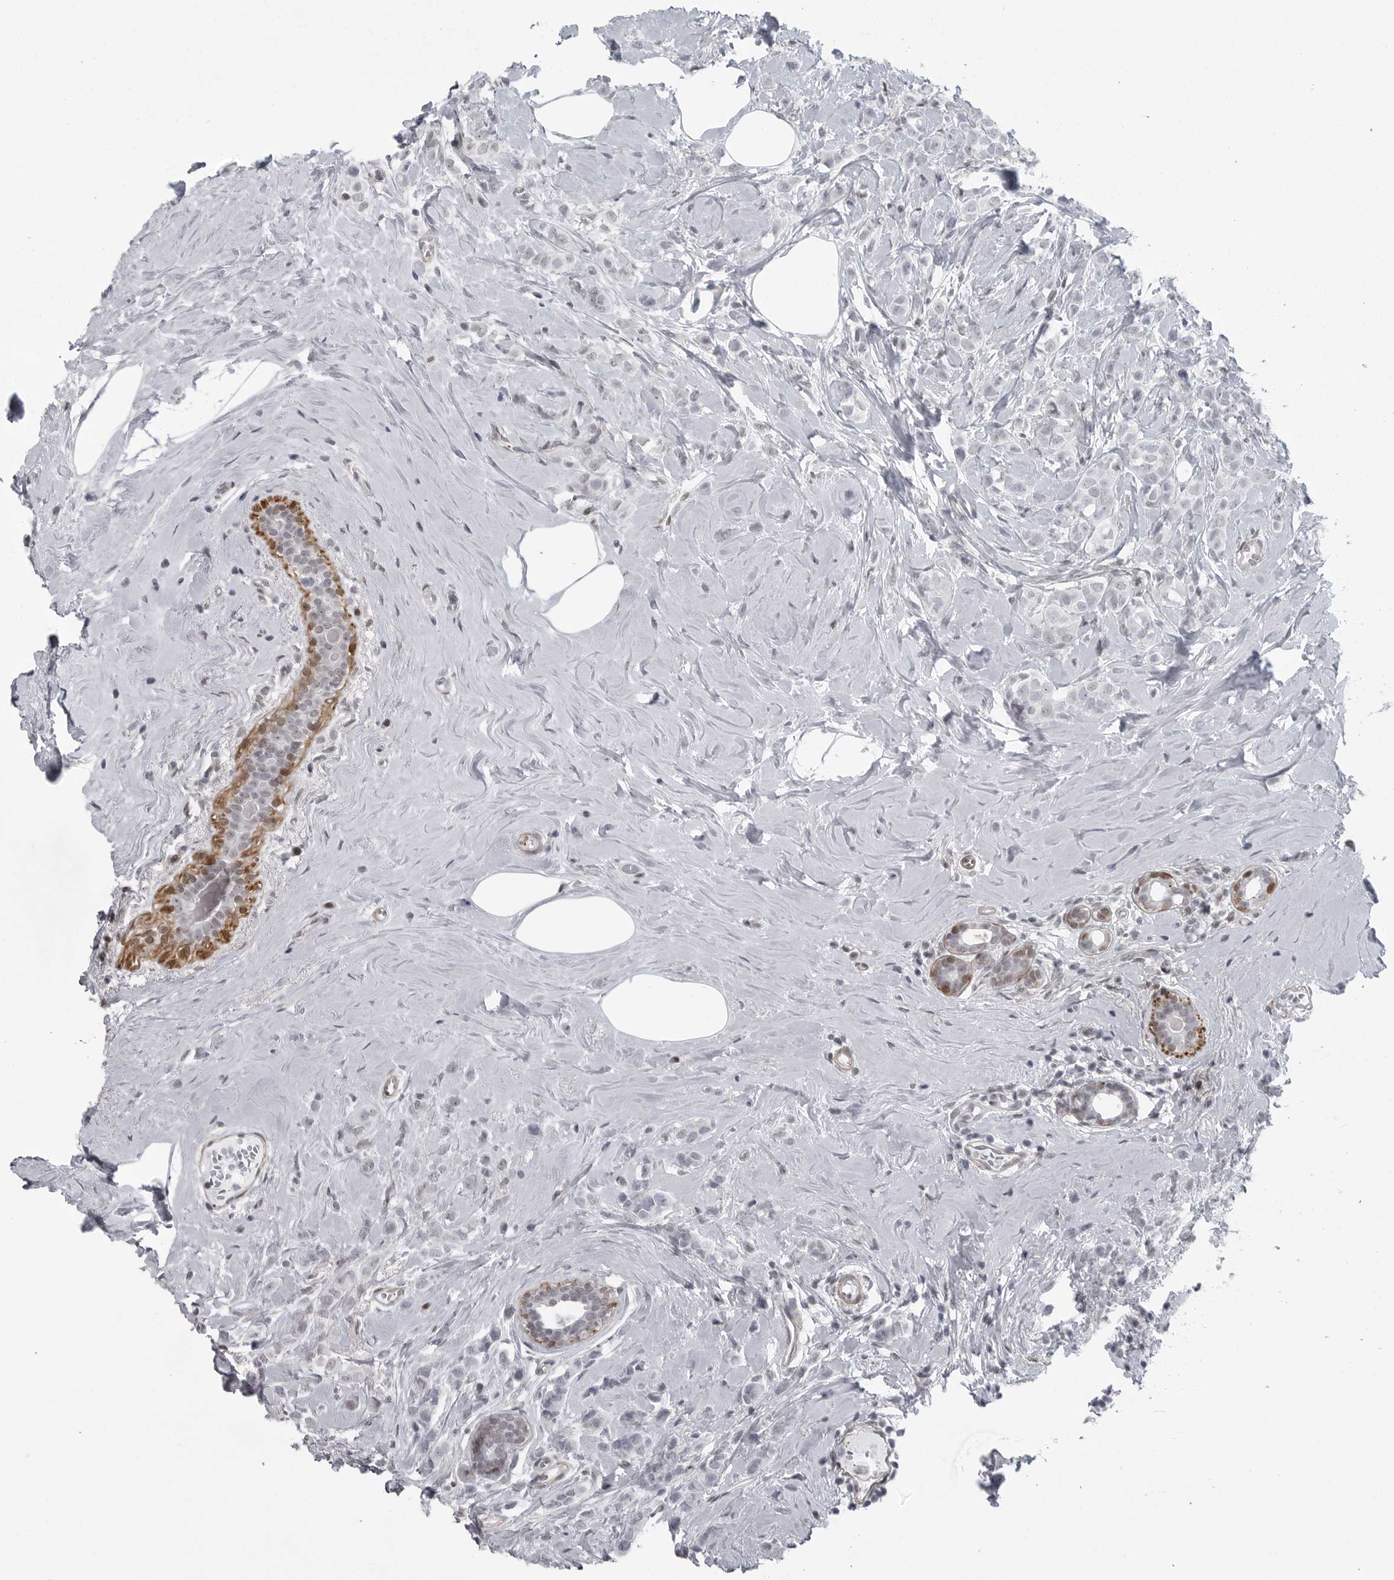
{"staining": {"intensity": "negative", "quantity": "none", "location": "none"}, "tissue": "breast cancer", "cell_type": "Tumor cells", "image_type": "cancer", "snomed": [{"axis": "morphology", "description": "Lobular carcinoma"}, {"axis": "topography", "description": "Breast"}], "caption": "IHC photomicrograph of breast cancer (lobular carcinoma) stained for a protein (brown), which displays no expression in tumor cells.", "gene": "HMGN3", "patient": {"sex": "female", "age": 47}}